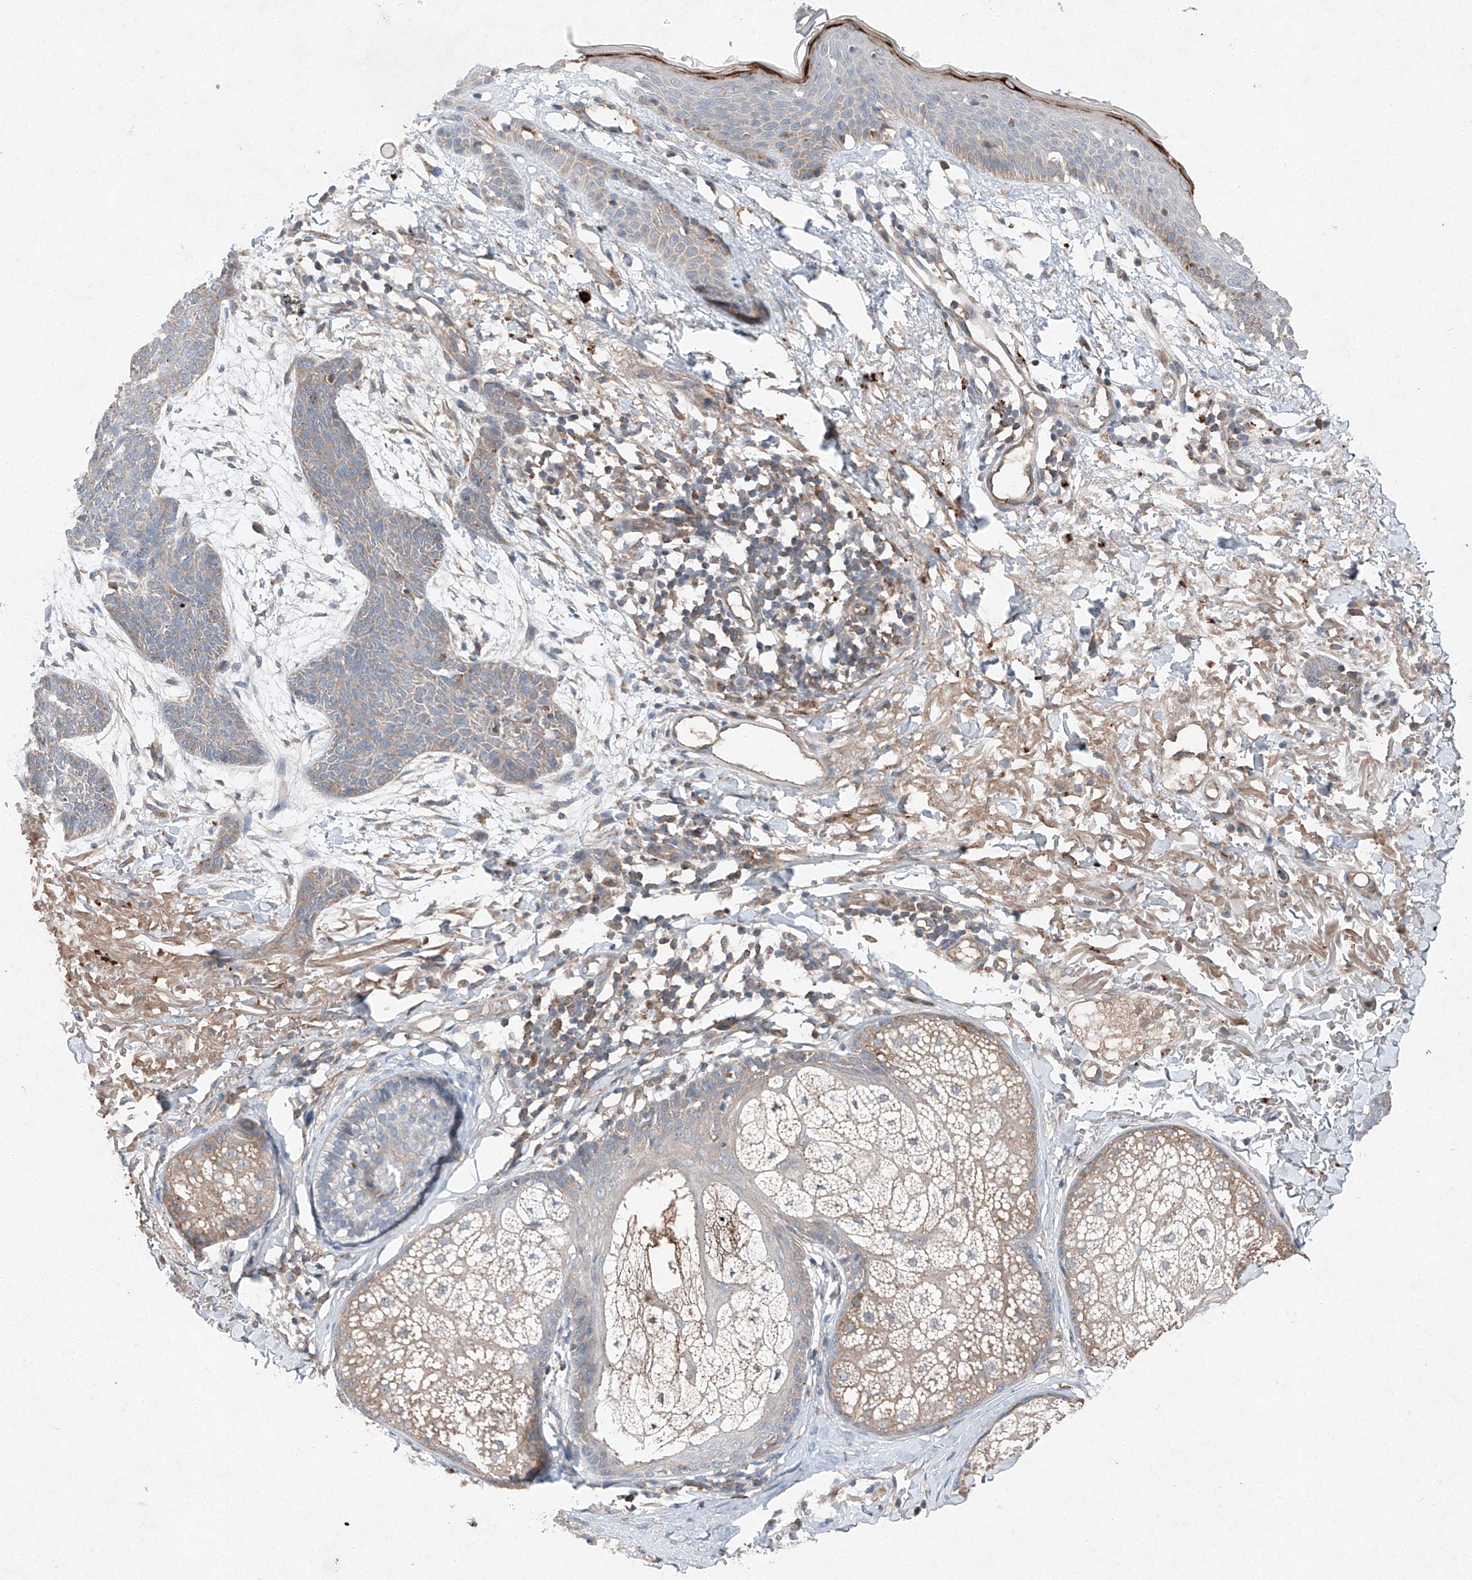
{"staining": {"intensity": "weak", "quantity": "<25%", "location": "cytoplasmic/membranous"}, "tissue": "skin cancer", "cell_type": "Tumor cells", "image_type": "cancer", "snomed": [{"axis": "morphology", "description": "Basal cell carcinoma"}, {"axis": "topography", "description": "Skin"}], "caption": "Tumor cells show no significant protein staining in basal cell carcinoma (skin).", "gene": "RUSC1", "patient": {"sex": "male", "age": 85}}